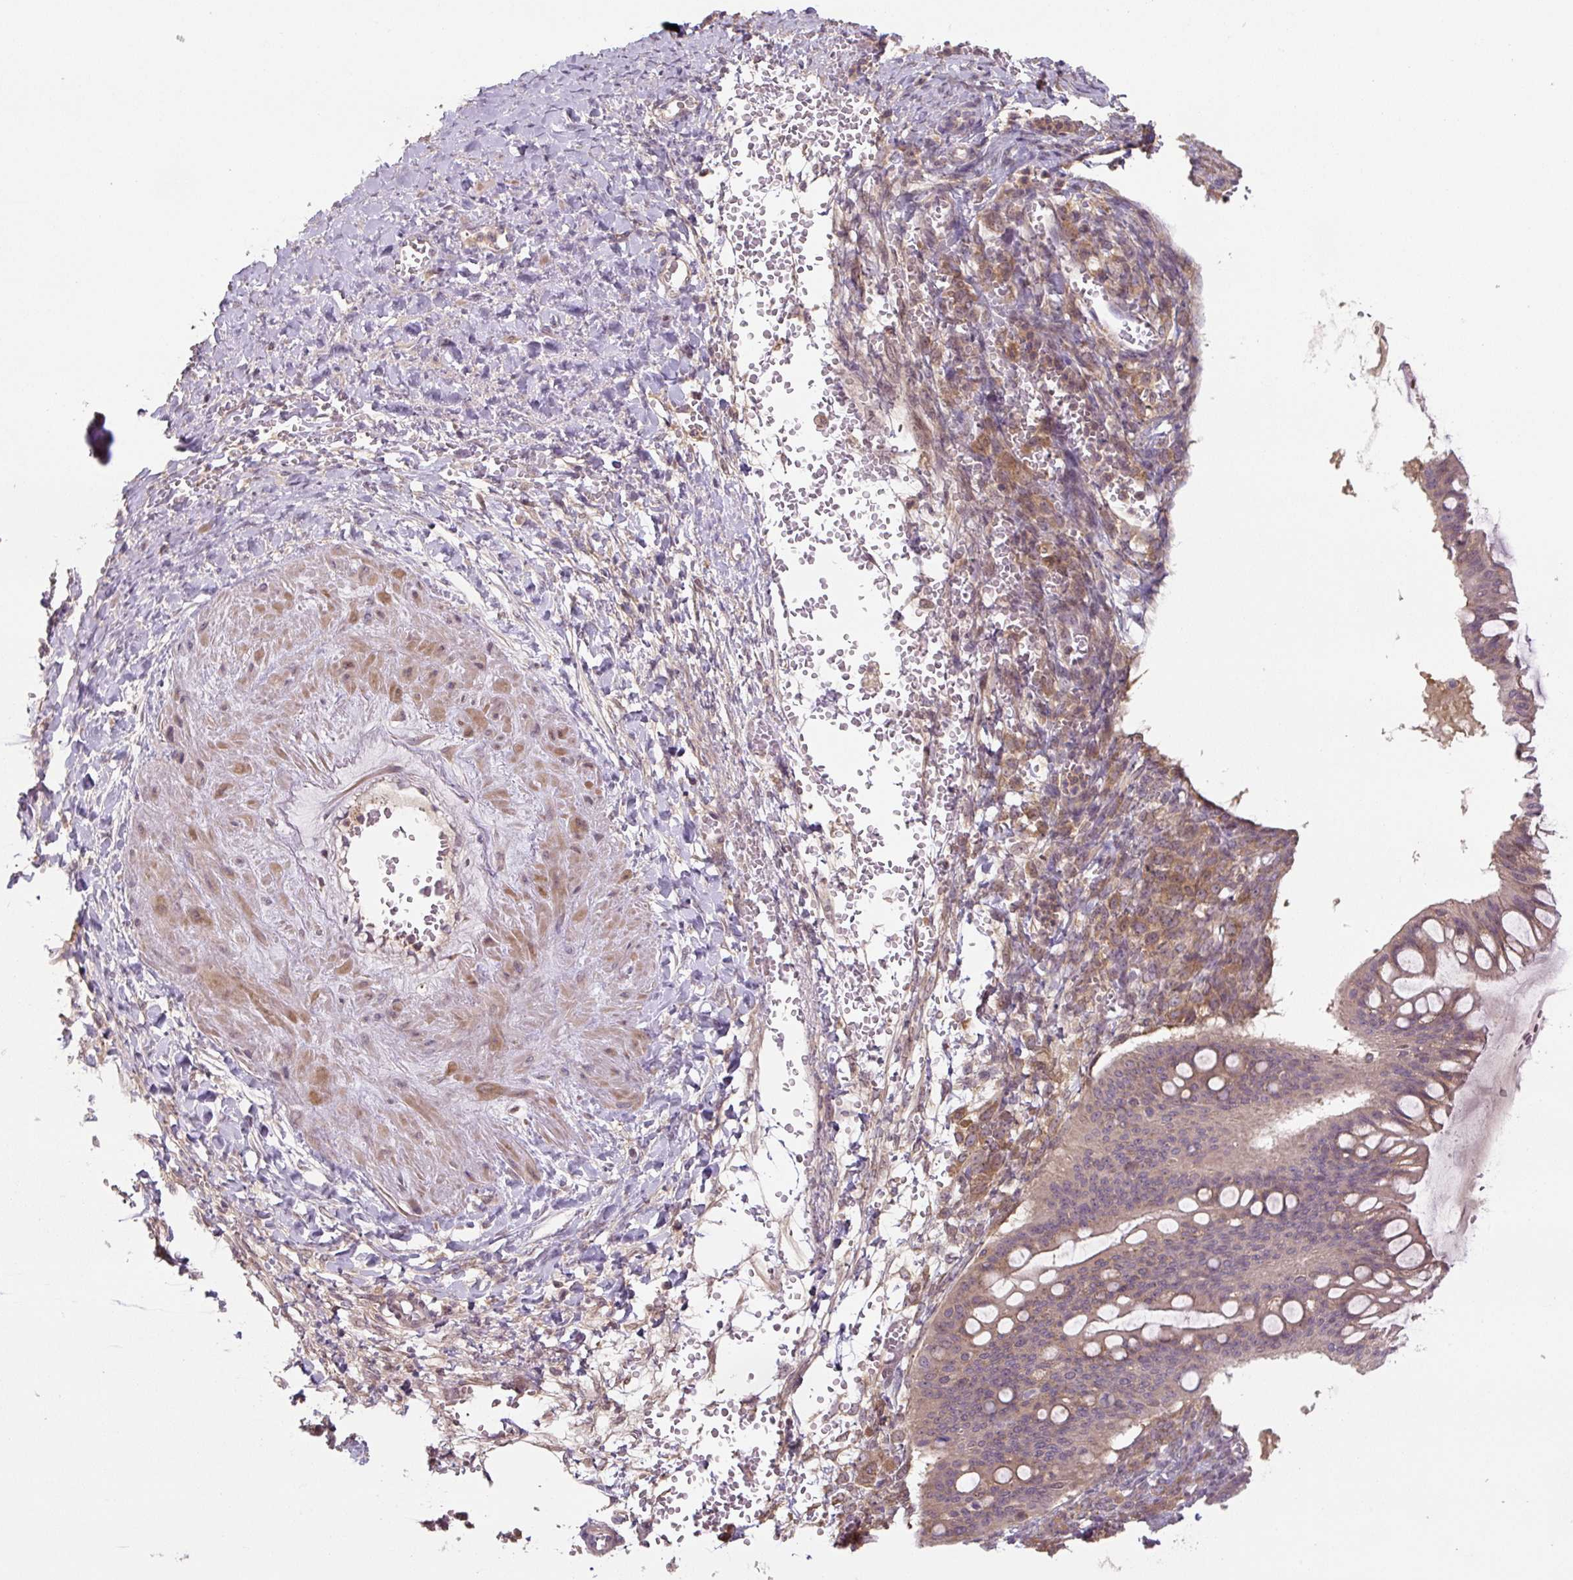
{"staining": {"intensity": "weak", "quantity": "<25%", "location": "cytoplasmic/membranous"}, "tissue": "ovarian cancer", "cell_type": "Tumor cells", "image_type": "cancer", "snomed": [{"axis": "morphology", "description": "Cystadenocarcinoma, mucinous, NOS"}, {"axis": "topography", "description": "Ovary"}], "caption": "Immunohistochemistry of human ovarian cancer reveals no expression in tumor cells.", "gene": "C2orf73", "patient": {"sex": "female", "age": 73}}